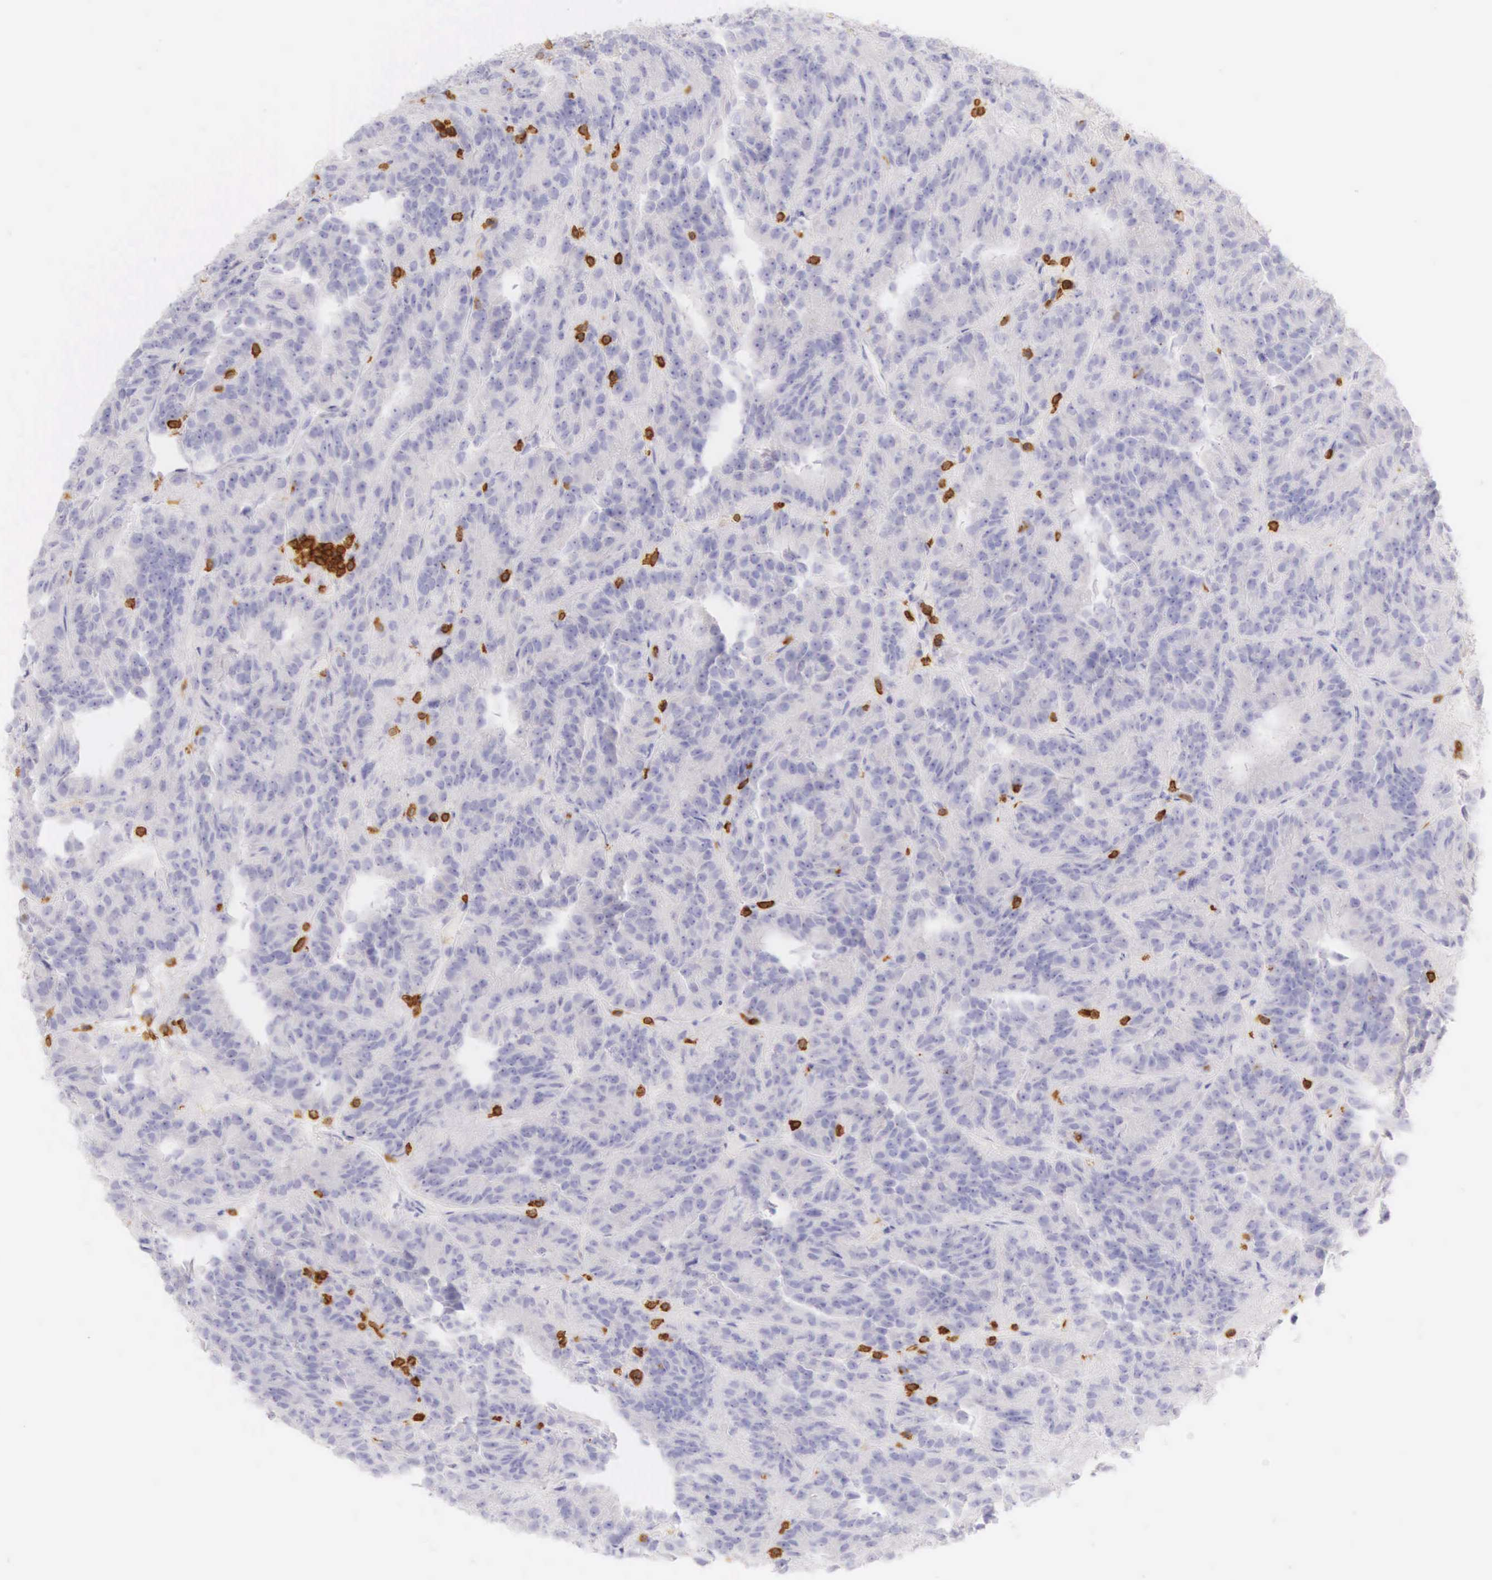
{"staining": {"intensity": "negative", "quantity": "none", "location": "none"}, "tissue": "renal cancer", "cell_type": "Tumor cells", "image_type": "cancer", "snomed": [{"axis": "morphology", "description": "Adenocarcinoma, NOS"}, {"axis": "topography", "description": "Kidney"}], "caption": "Immunohistochemistry (IHC) image of adenocarcinoma (renal) stained for a protein (brown), which exhibits no expression in tumor cells. The staining is performed using DAB brown chromogen with nuclei counter-stained in using hematoxylin.", "gene": "CD3E", "patient": {"sex": "male", "age": 46}}